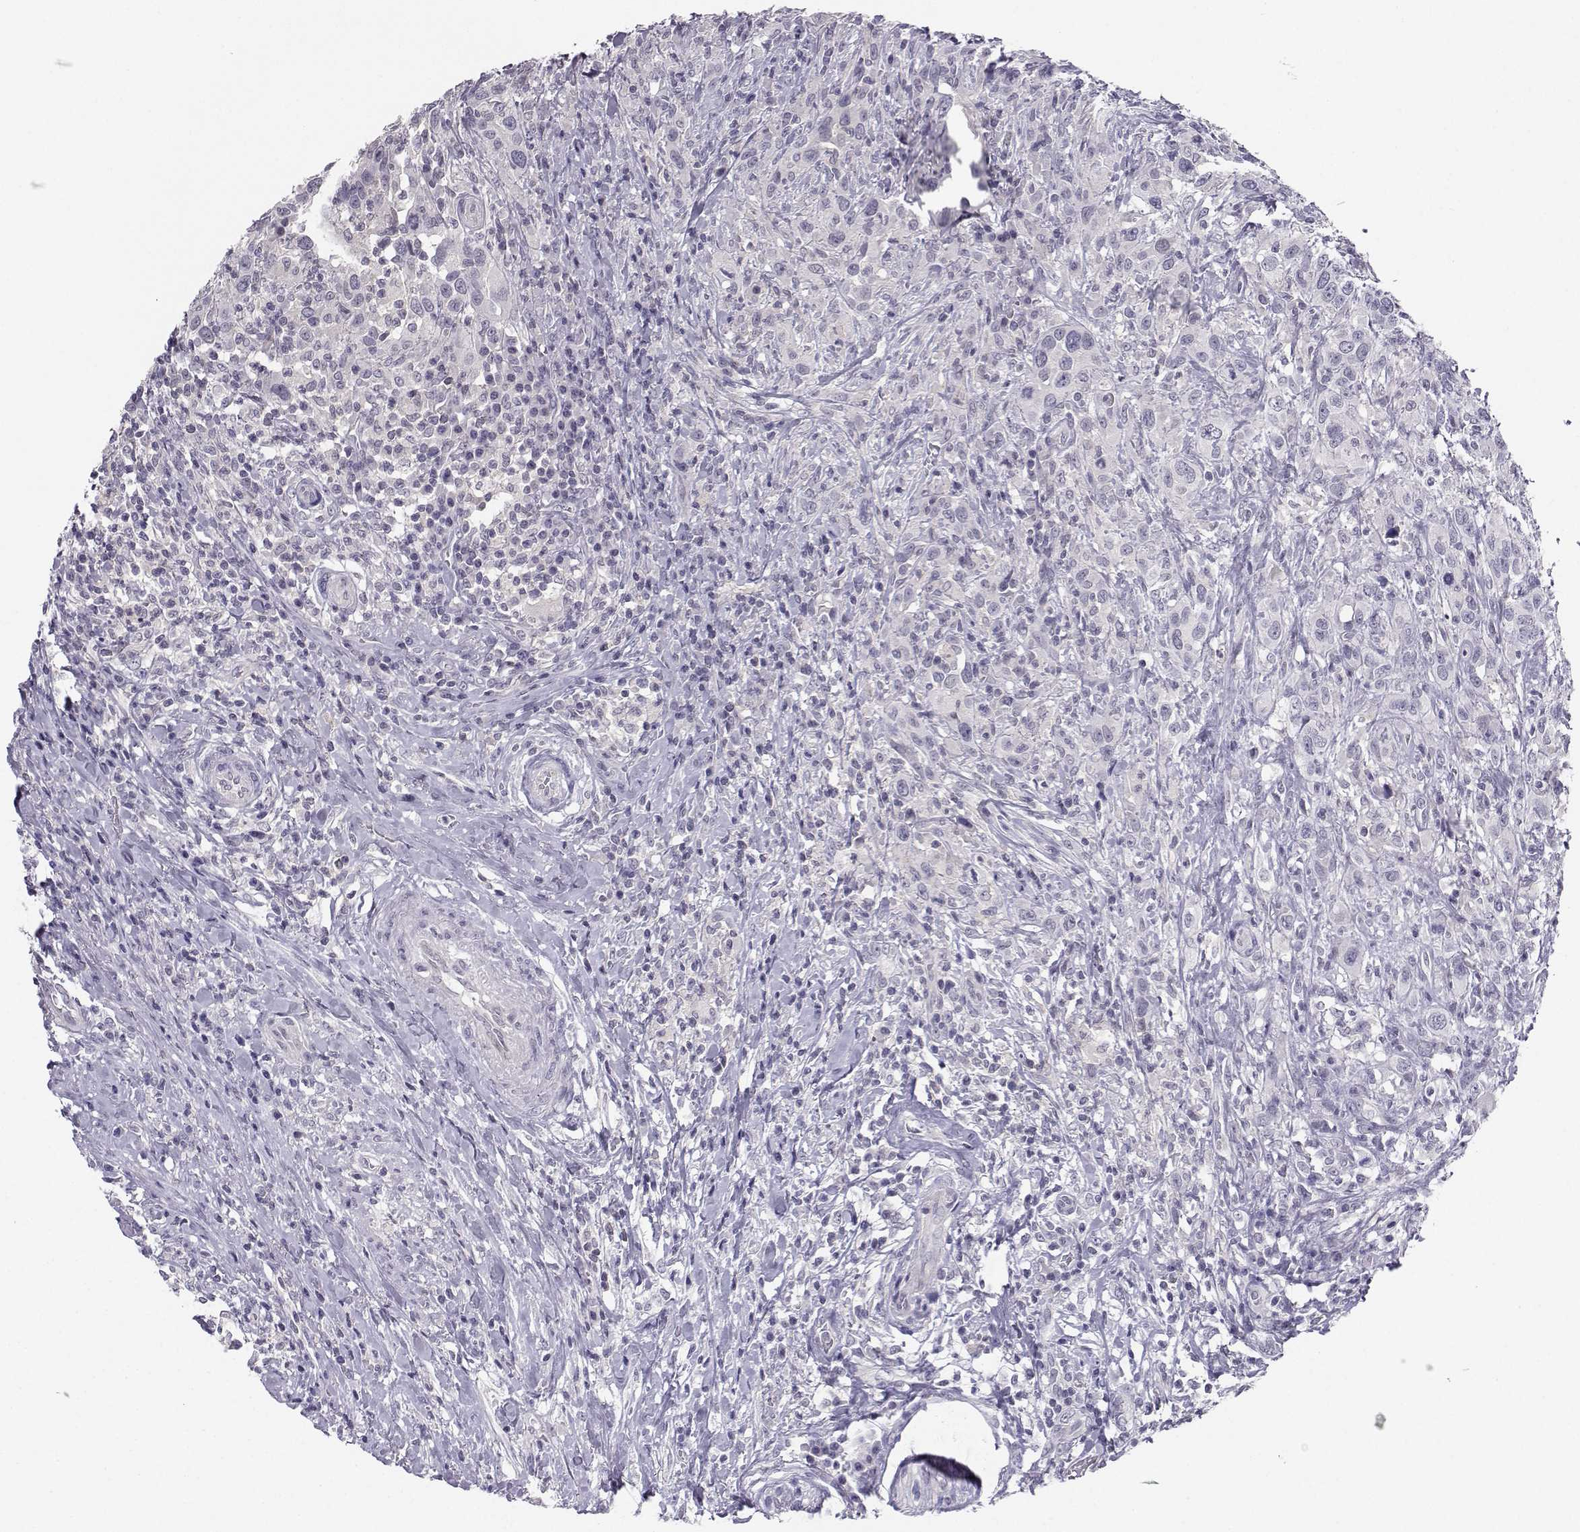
{"staining": {"intensity": "negative", "quantity": "none", "location": "none"}, "tissue": "urothelial cancer", "cell_type": "Tumor cells", "image_type": "cancer", "snomed": [{"axis": "morphology", "description": "Urothelial carcinoma, NOS"}, {"axis": "morphology", "description": "Urothelial carcinoma, High grade"}, {"axis": "topography", "description": "Urinary bladder"}], "caption": "Human transitional cell carcinoma stained for a protein using IHC displays no positivity in tumor cells.", "gene": "MROH7", "patient": {"sex": "female", "age": 64}}